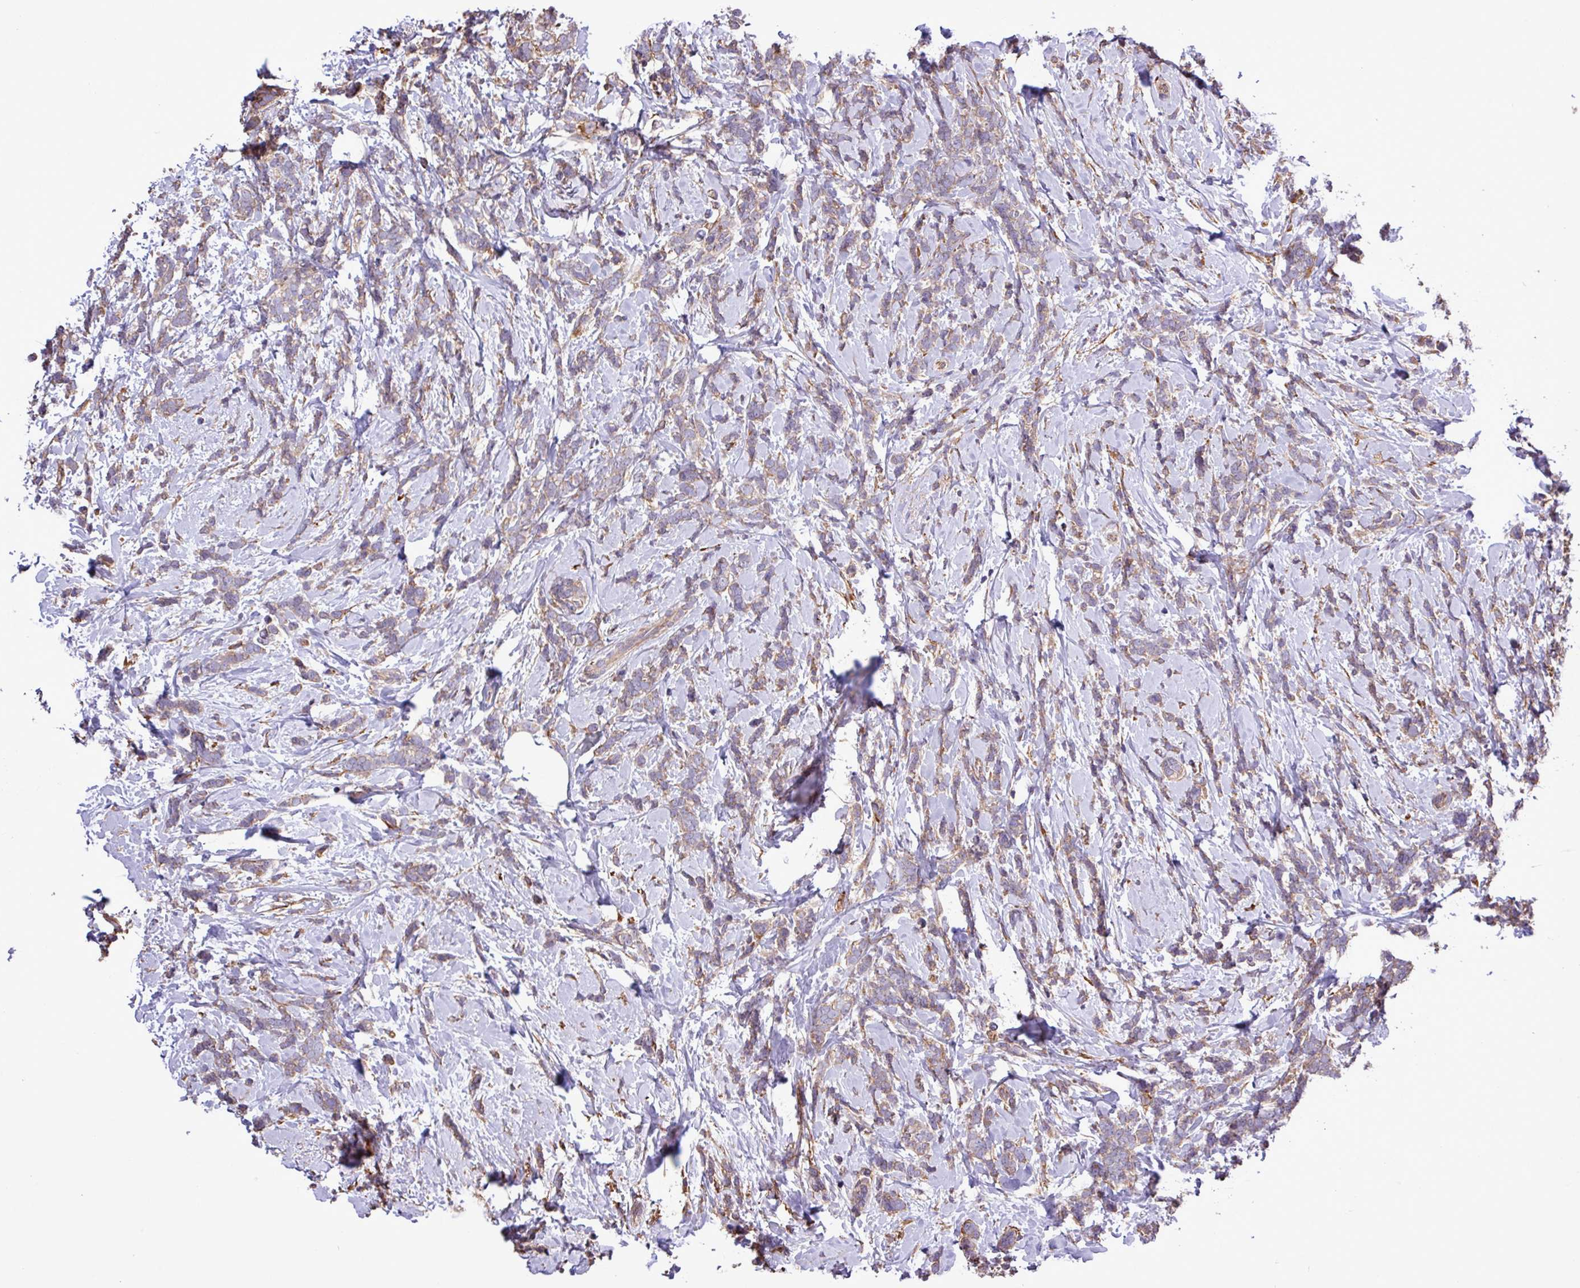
{"staining": {"intensity": "moderate", "quantity": "<25%", "location": "cytoplasmic/membranous"}, "tissue": "breast cancer", "cell_type": "Tumor cells", "image_type": "cancer", "snomed": [{"axis": "morphology", "description": "Lobular carcinoma"}, {"axis": "topography", "description": "Breast"}], "caption": "Protein expression by immunohistochemistry exhibits moderate cytoplasmic/membranous staining in approximately <25% of tumor cells in breast lobular carcinoma.", "gene": "MEGF6", "patient": {"sex": "female", "age": 58}}